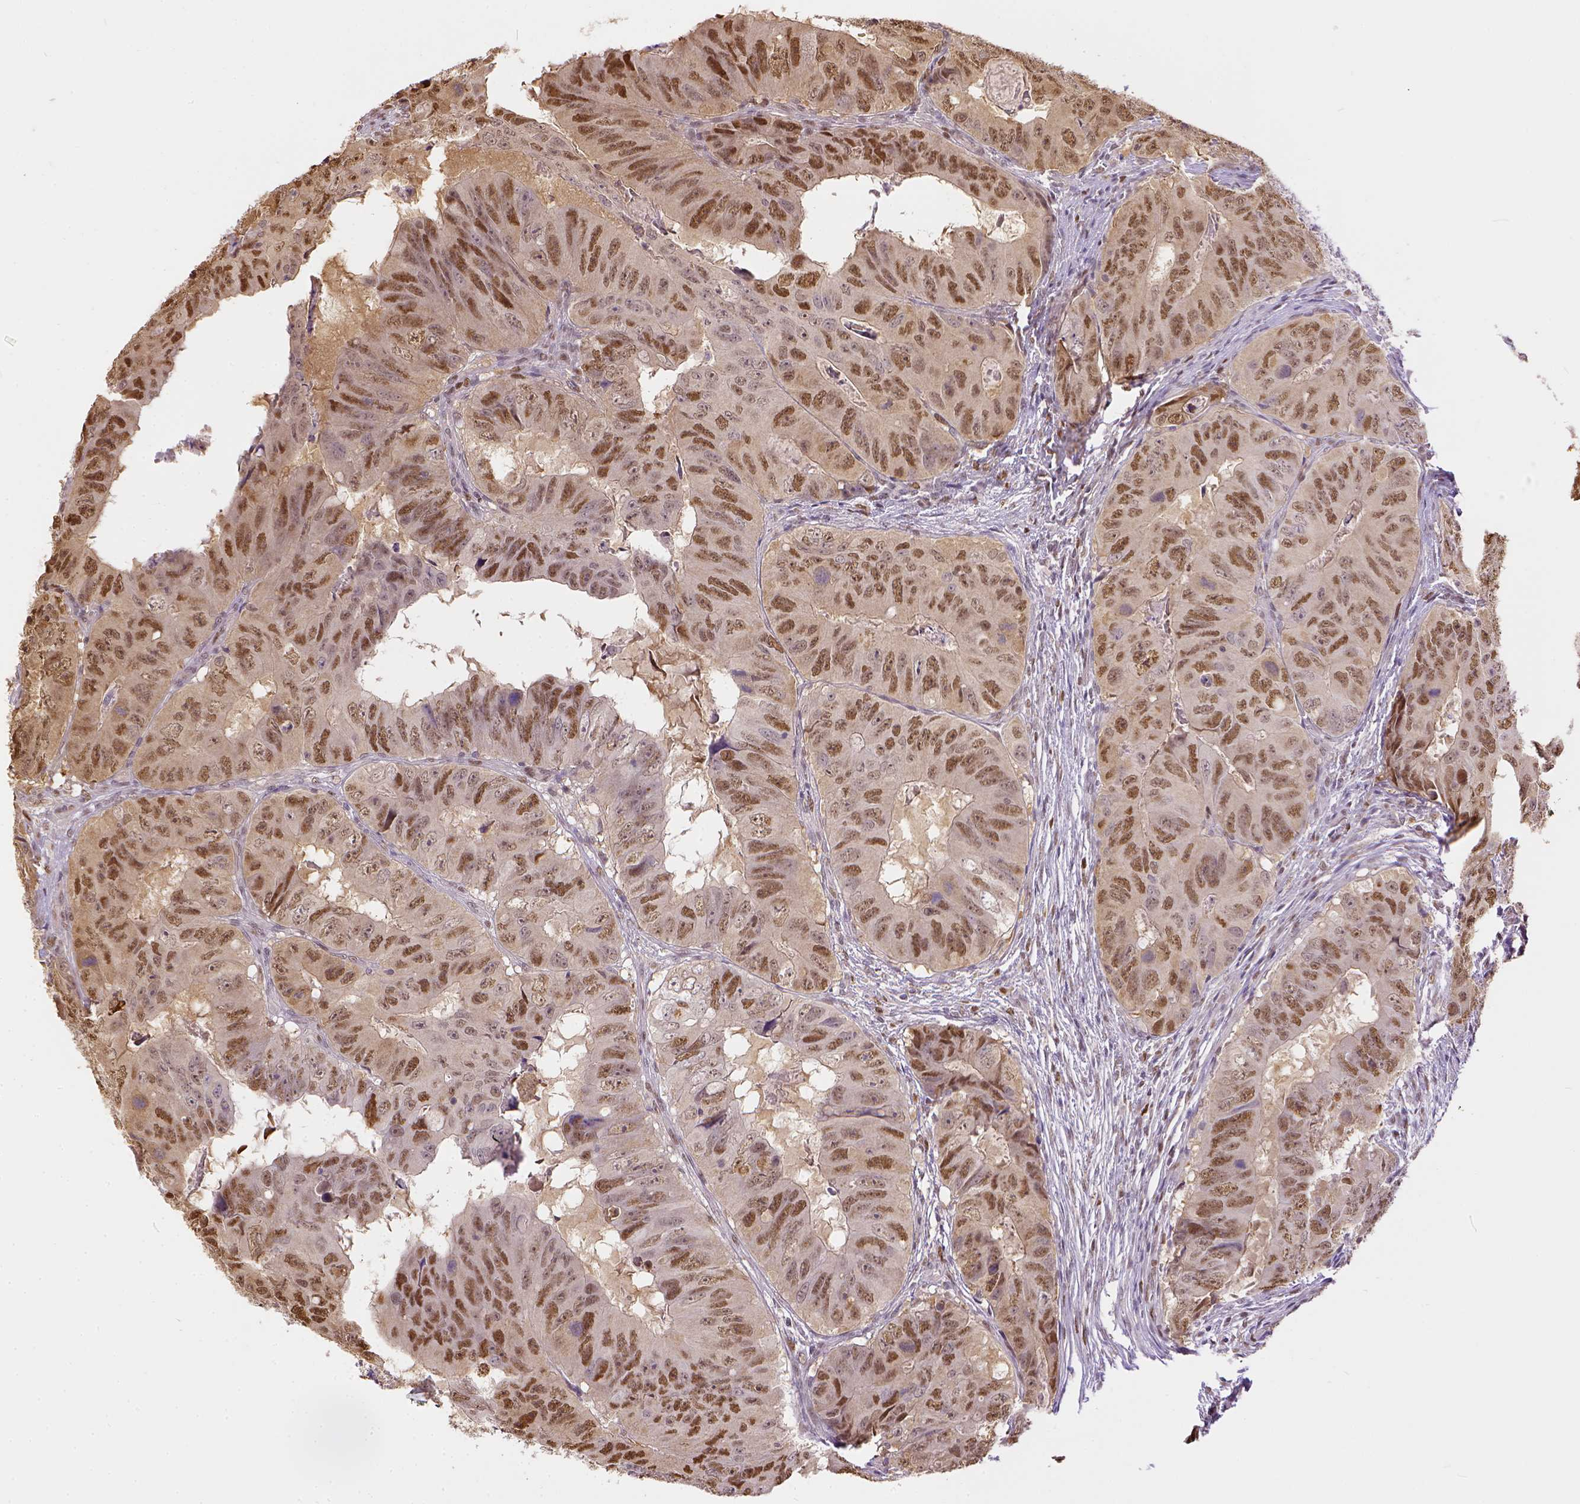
{"staining": {"intensity": "moderate", "quantity": ">75%", "location": "nuclear"}, "tissue": "colorectal cancer", "cell_type": "Tumor cells", "image_type": "cancer", "snomed": [{"axis": "morphology", "description": "Adenocarcinoma, NOS"}, {"axis": "topography", "description": "Colon"}], "caption": "Colorectal adenocarcinoma was stained to show a protein in brown. There is medium levels of moderate nuclear staining in about >75% of tumor cells.", "gene": "ERCC1", "patient": {"sex": "male", "age": 79}}